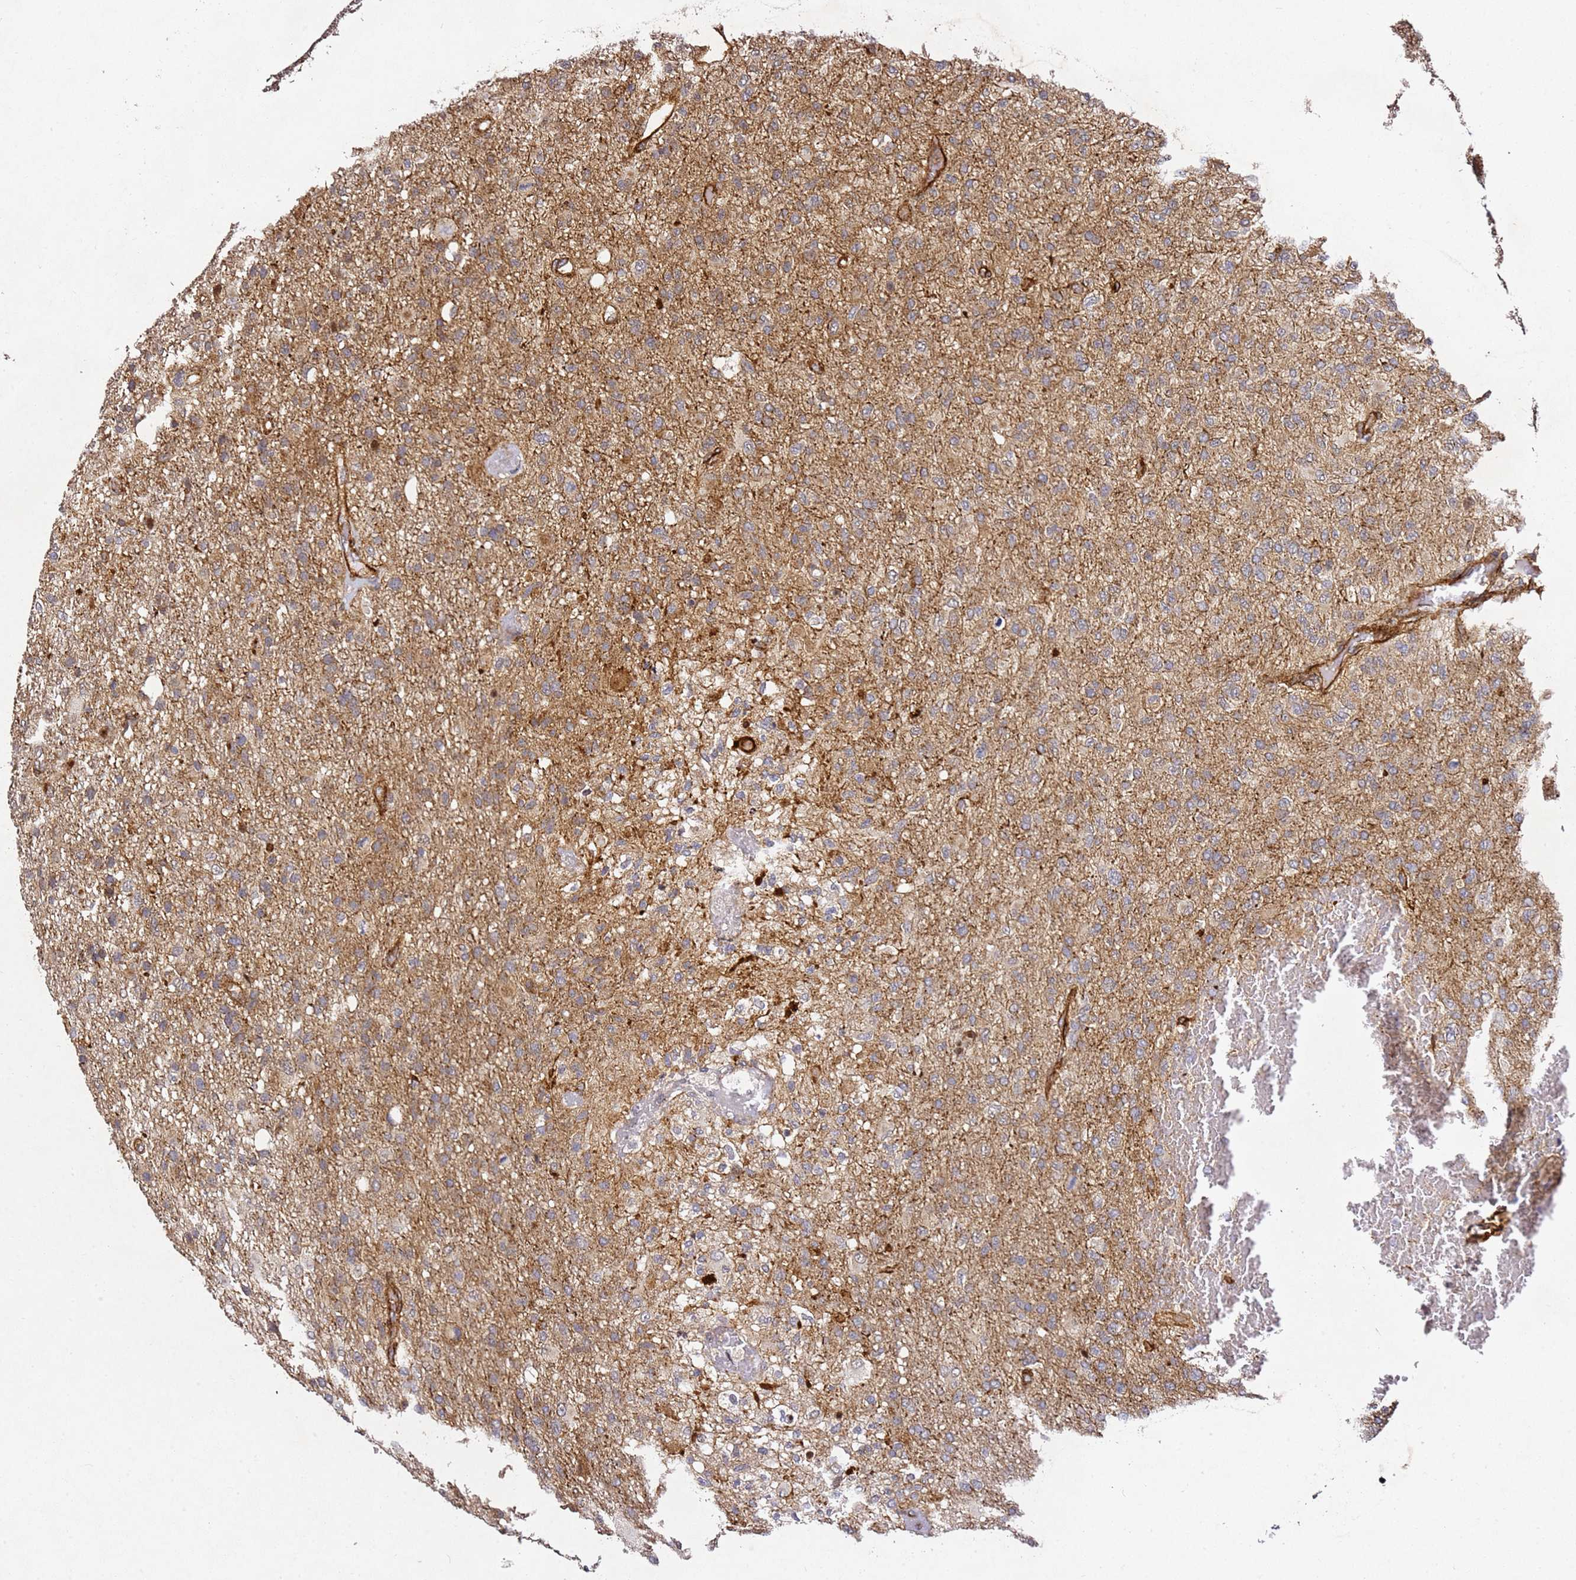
{"staining": {"intensity": "weak", "quantity": "25%-75%", "location": "cytoplasmic/membranous"}, "tissue": "glioma", "cell_type": "Tumor cells", "image_type": "cancer", "snomed": [{"axis": "morphology", "description": "Glioma, malignant, High grade"}, {"axis": "topography", "description": "Brain"}], "caption": "Tumor cells show low levels of weak cytoplasmic/membranous positivity in about 25%-75% of cells in human glioma.", "gene": "ZNF296", "patient": {"sex": "female", "age": 74}}